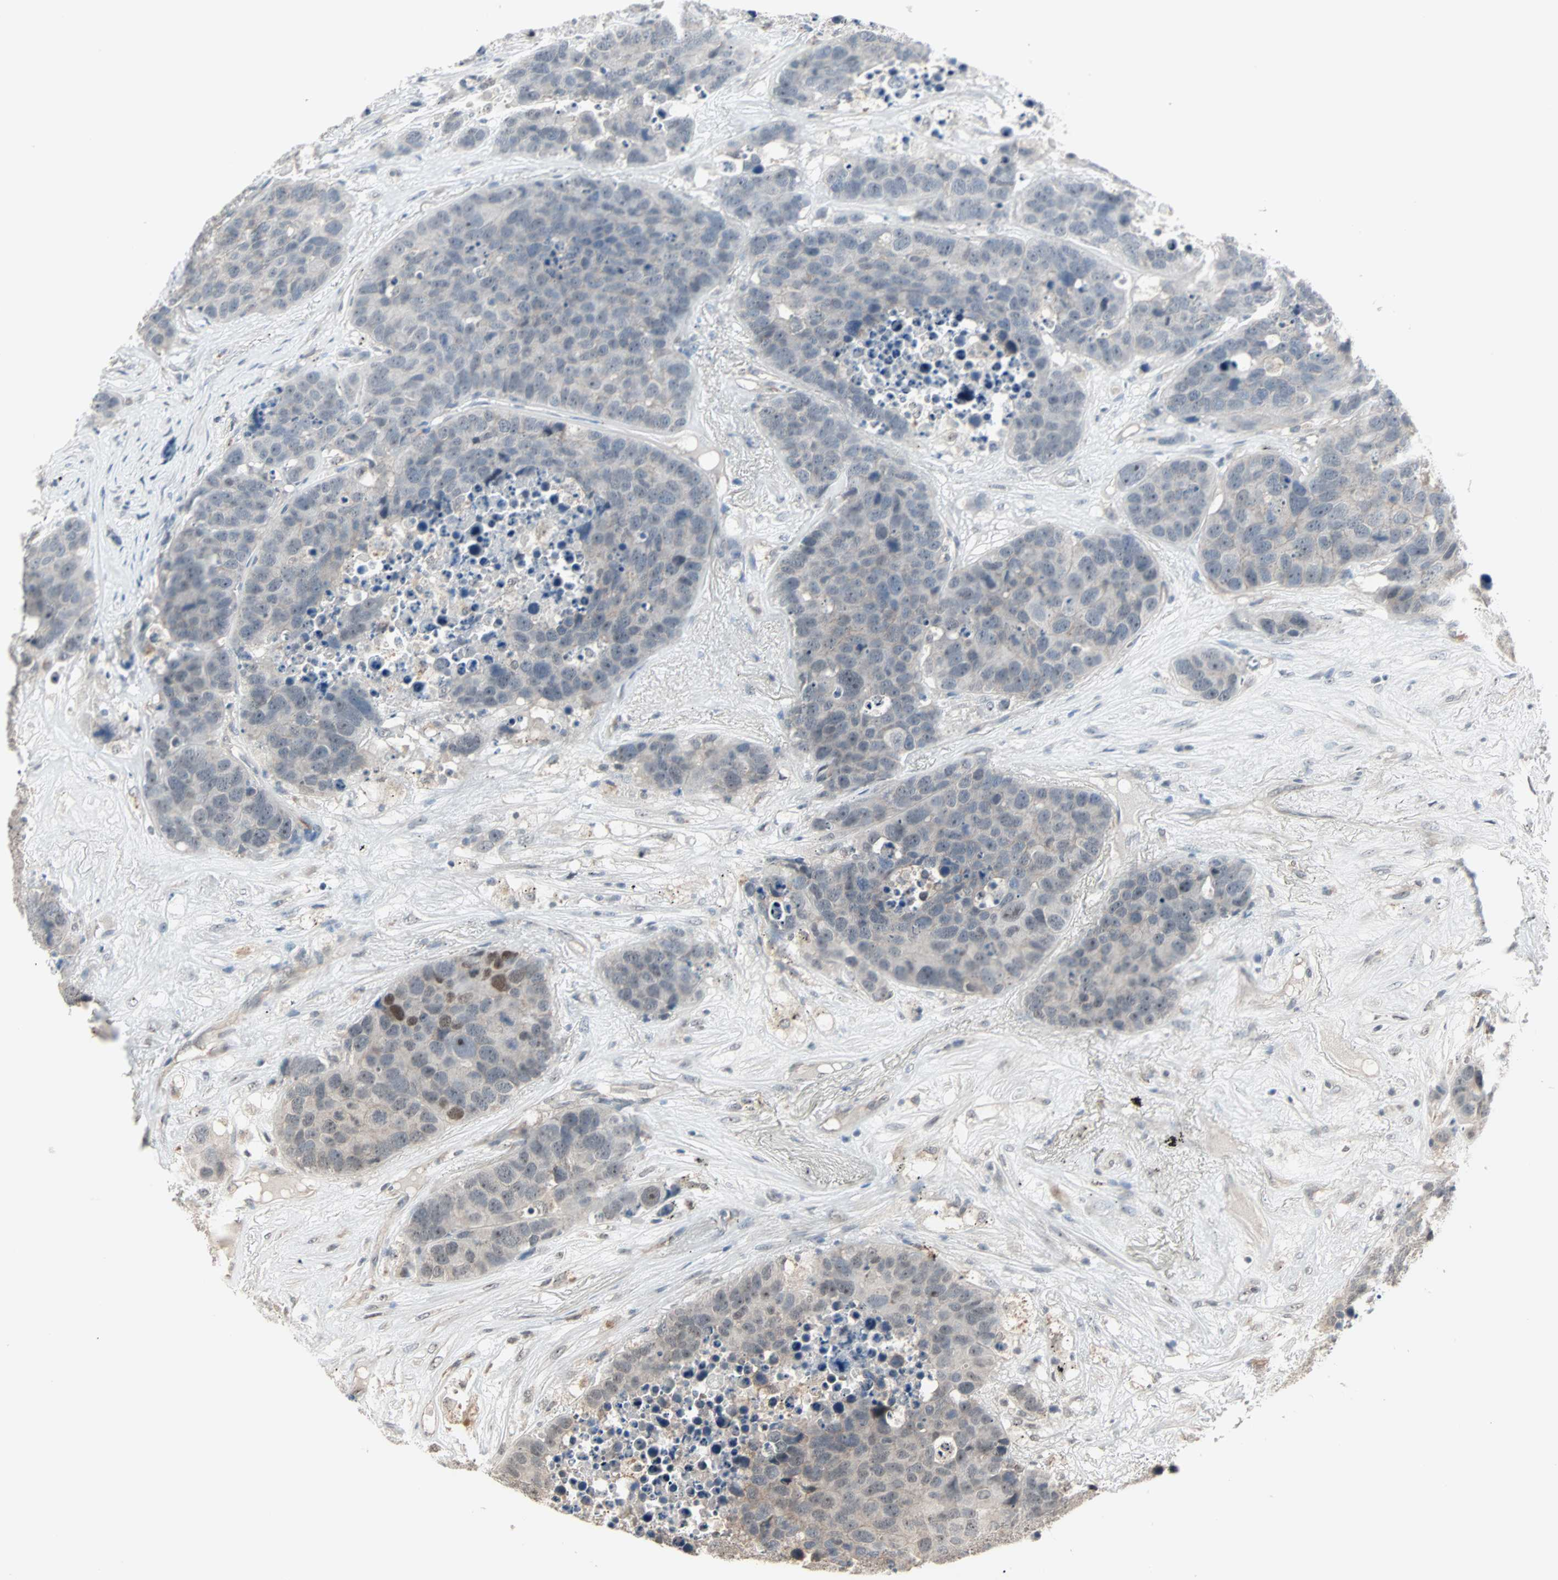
{"staining": {"intensity": "weak", "quantity": ">75%", "location": "cytoplasmic/membranous,nuclear"}, "tissue": "carcinoid", "cell_type": "Tumor cells", "image_type": "cancer", "snomed": [{"axis": "morphology", "description": "Carcinoid, malignant, NOS"}, {"axis": "topography", "description": "Lung"}], "caption": "The image reveals staining of malignant carcinoid, revealing weak cytoplasmic/membranous and nuclear protein positivity (brown color) within tumor cells.", "gene": "KDM4A", "patient": {"sex": "male", "age": 60}}